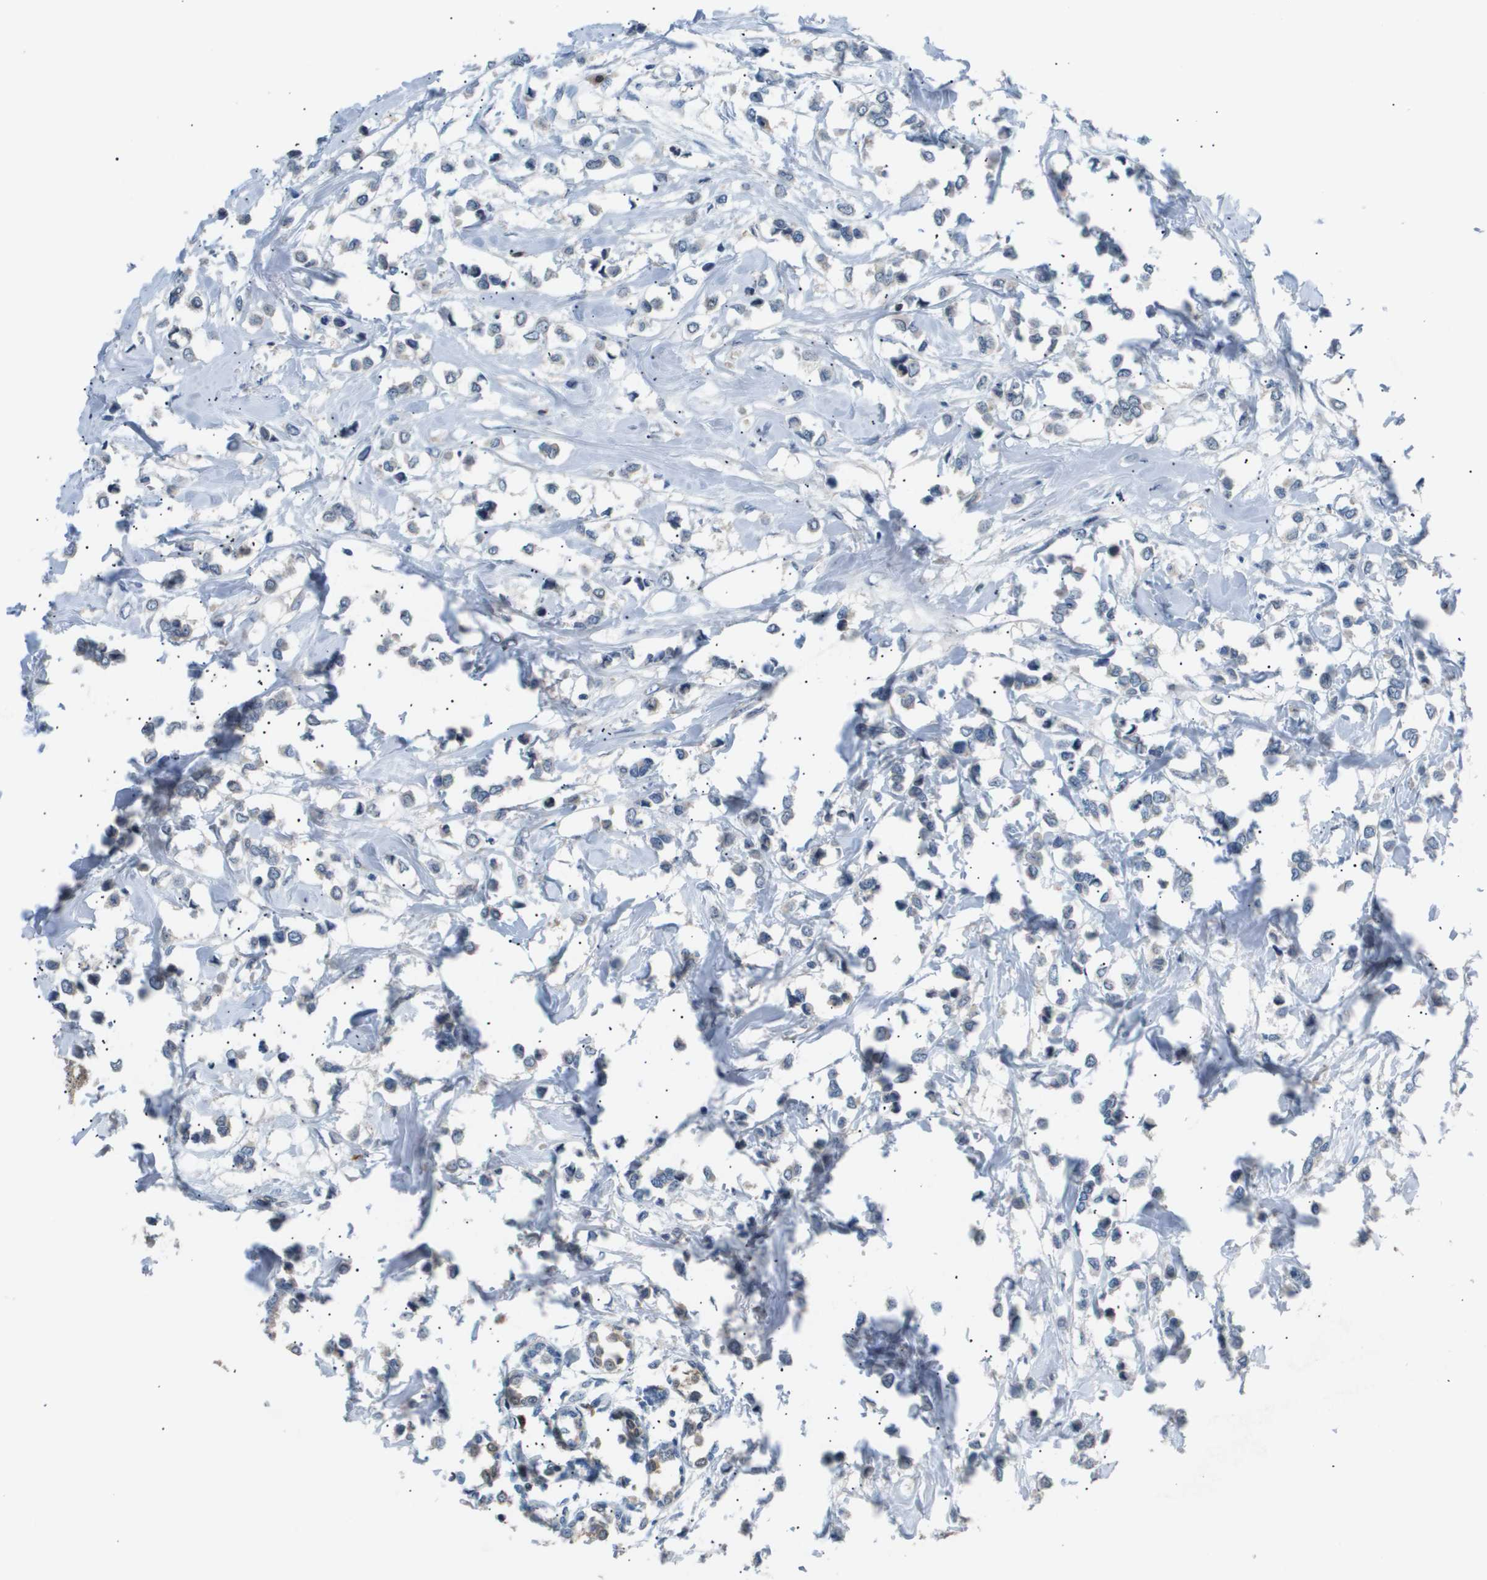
{"staining": {"intensity": "negative", "quantity": "none", "location": "none"}, "tissue": "breast cancer", "cell_type": "Tumor cells", "image_type": "cancer", "snomed": [{"axis": "morphology", "description": "Lobular carcinoma"}, {"axis": "topography", "description": "Breast"}], "caption": "DAB immunohistochemical staining of breast lobular carcinoma displays no significant expression in tumor cells.", "gene": "AKR1A1", "patient": {"sex": "female", "age": 51}}